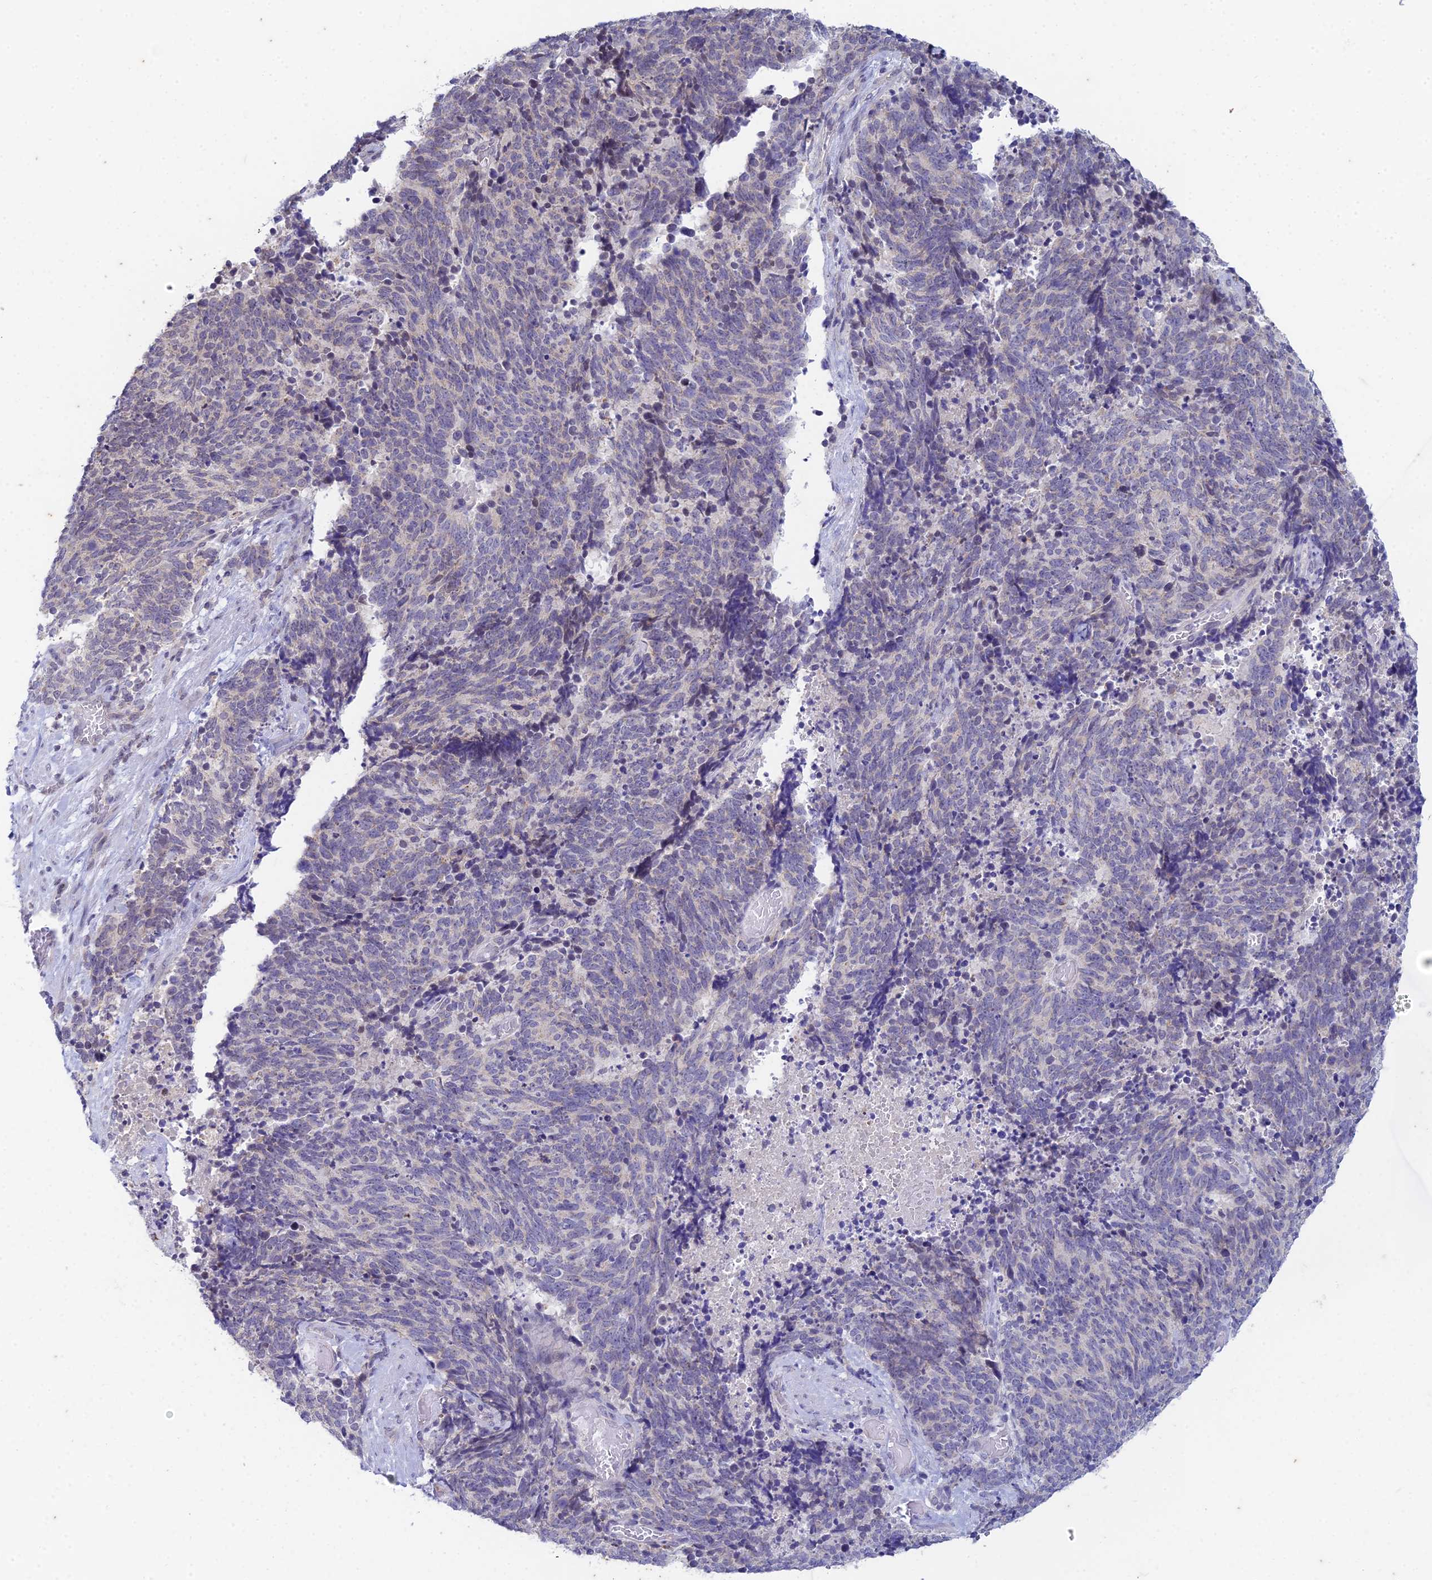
{"staining": {"intensity": "negative", "quantity": "none", "location": "none"}, "tissue": "cervical cancer", "cell_type": "Tumor cells", "image_type": "cancer", "snomed": [{"axis": "morphology", "description": "Squamous cell carcinoma, NOS"}, {"axis": "topography", "description": "Cervix"}], "caption": "There is no significant staining in tumor cells of cervical cancer (squamous cell carcinoma).", "gene": "EEF2KMT", "patient": {"sex": "female", "age": 29}}